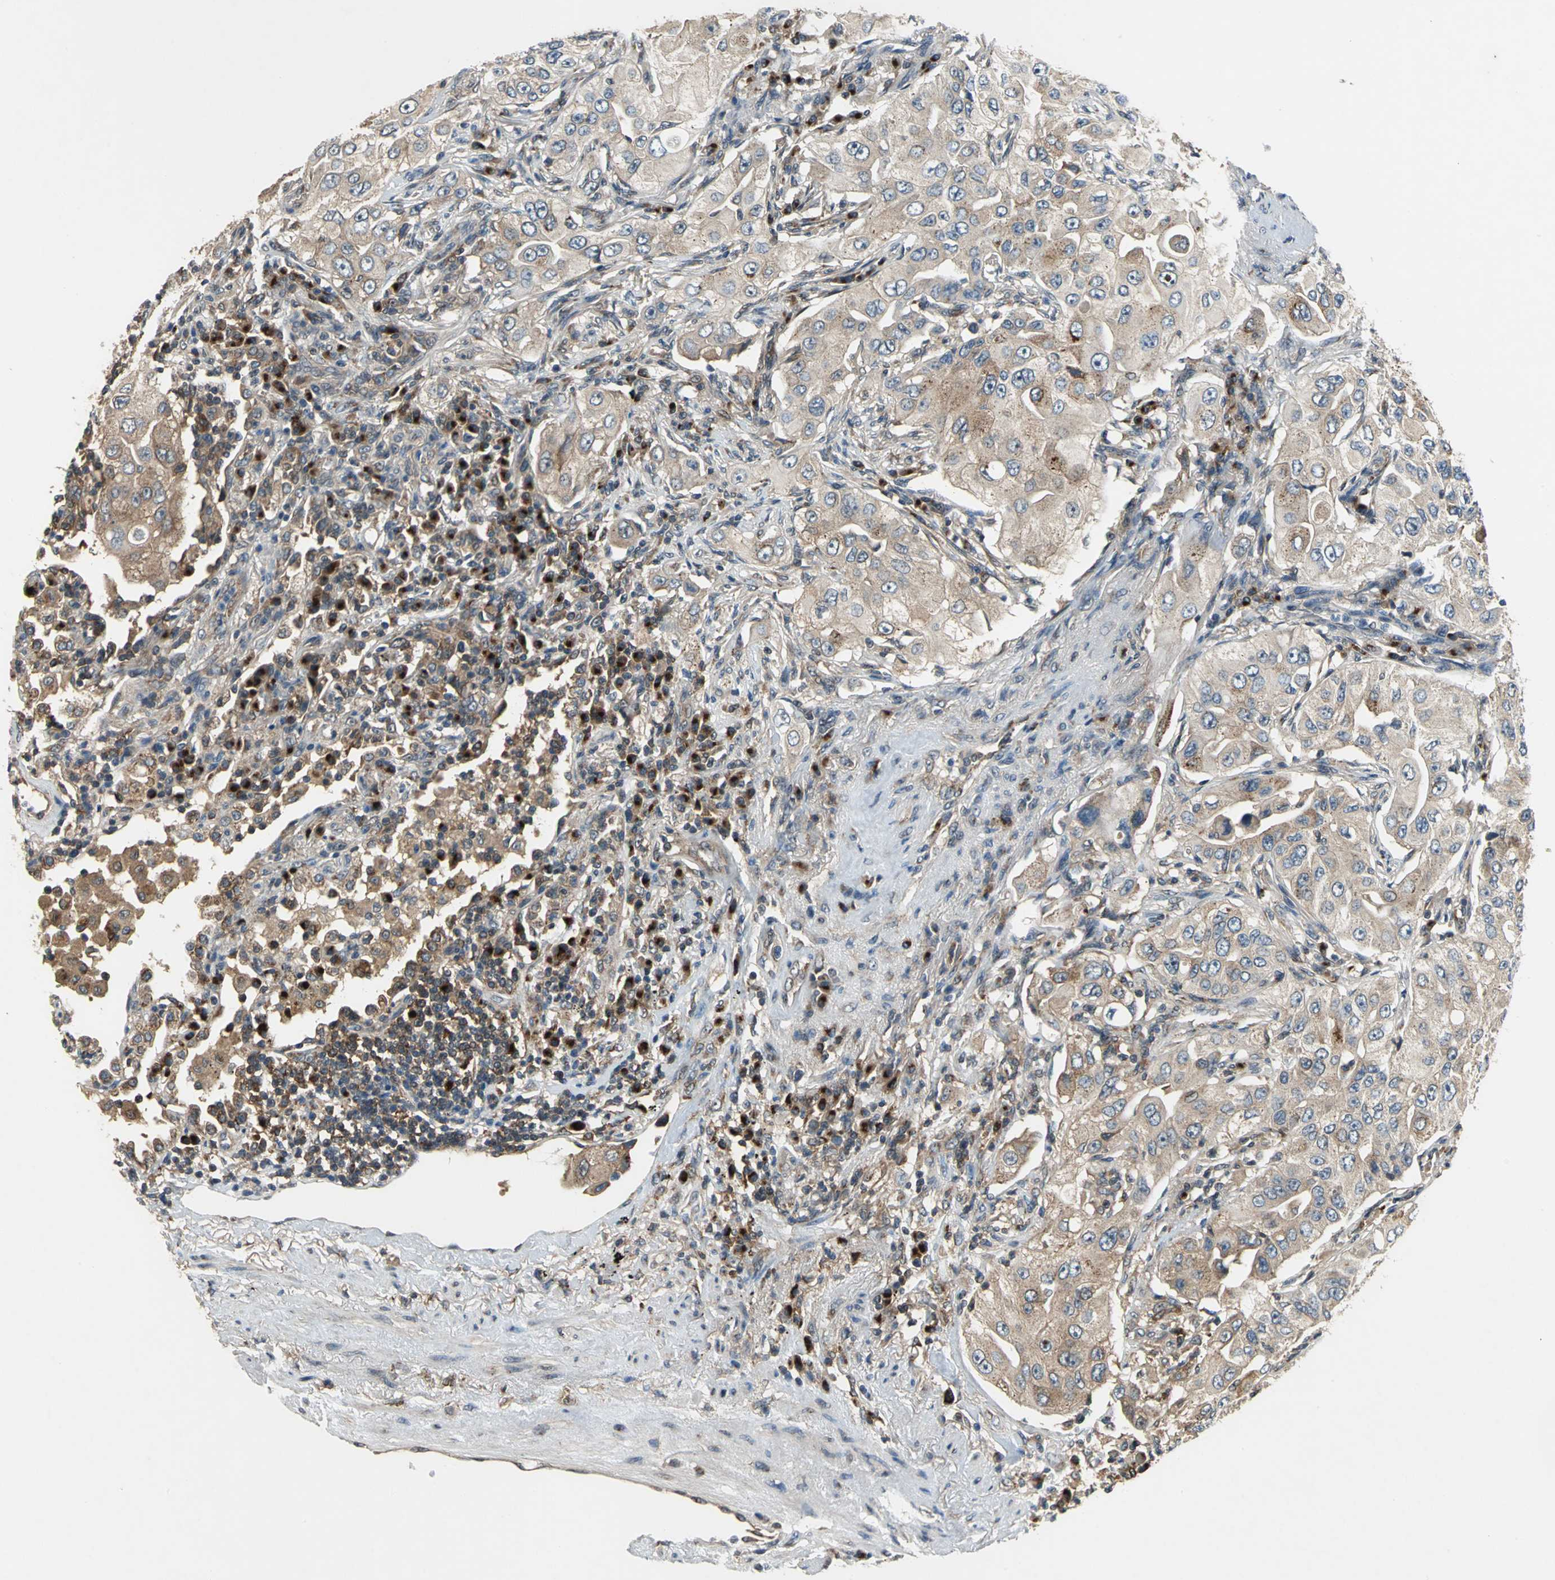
{"staining": {"intensity": "moderate", "quantity": ">75%", "location": "cytoplasmic/membranous"}, "tissue": "lung cancer", "cell_type": "Tumor cells", "image_type": "cancer", "snomed": [{"axis": "morphology", "description": "Adenocarcinoma, NOS"}, {"axis": "topography", "description": "Lung"}], "caption": "Moderate cytoplasmic/membranous positivity for a protein is appreciated in about >75% of tumor cells of lung adenocarcinoma using immunohistochemistry.", "gene": "NFKBIE", "patient": {"sex": "male", "age": 84}}